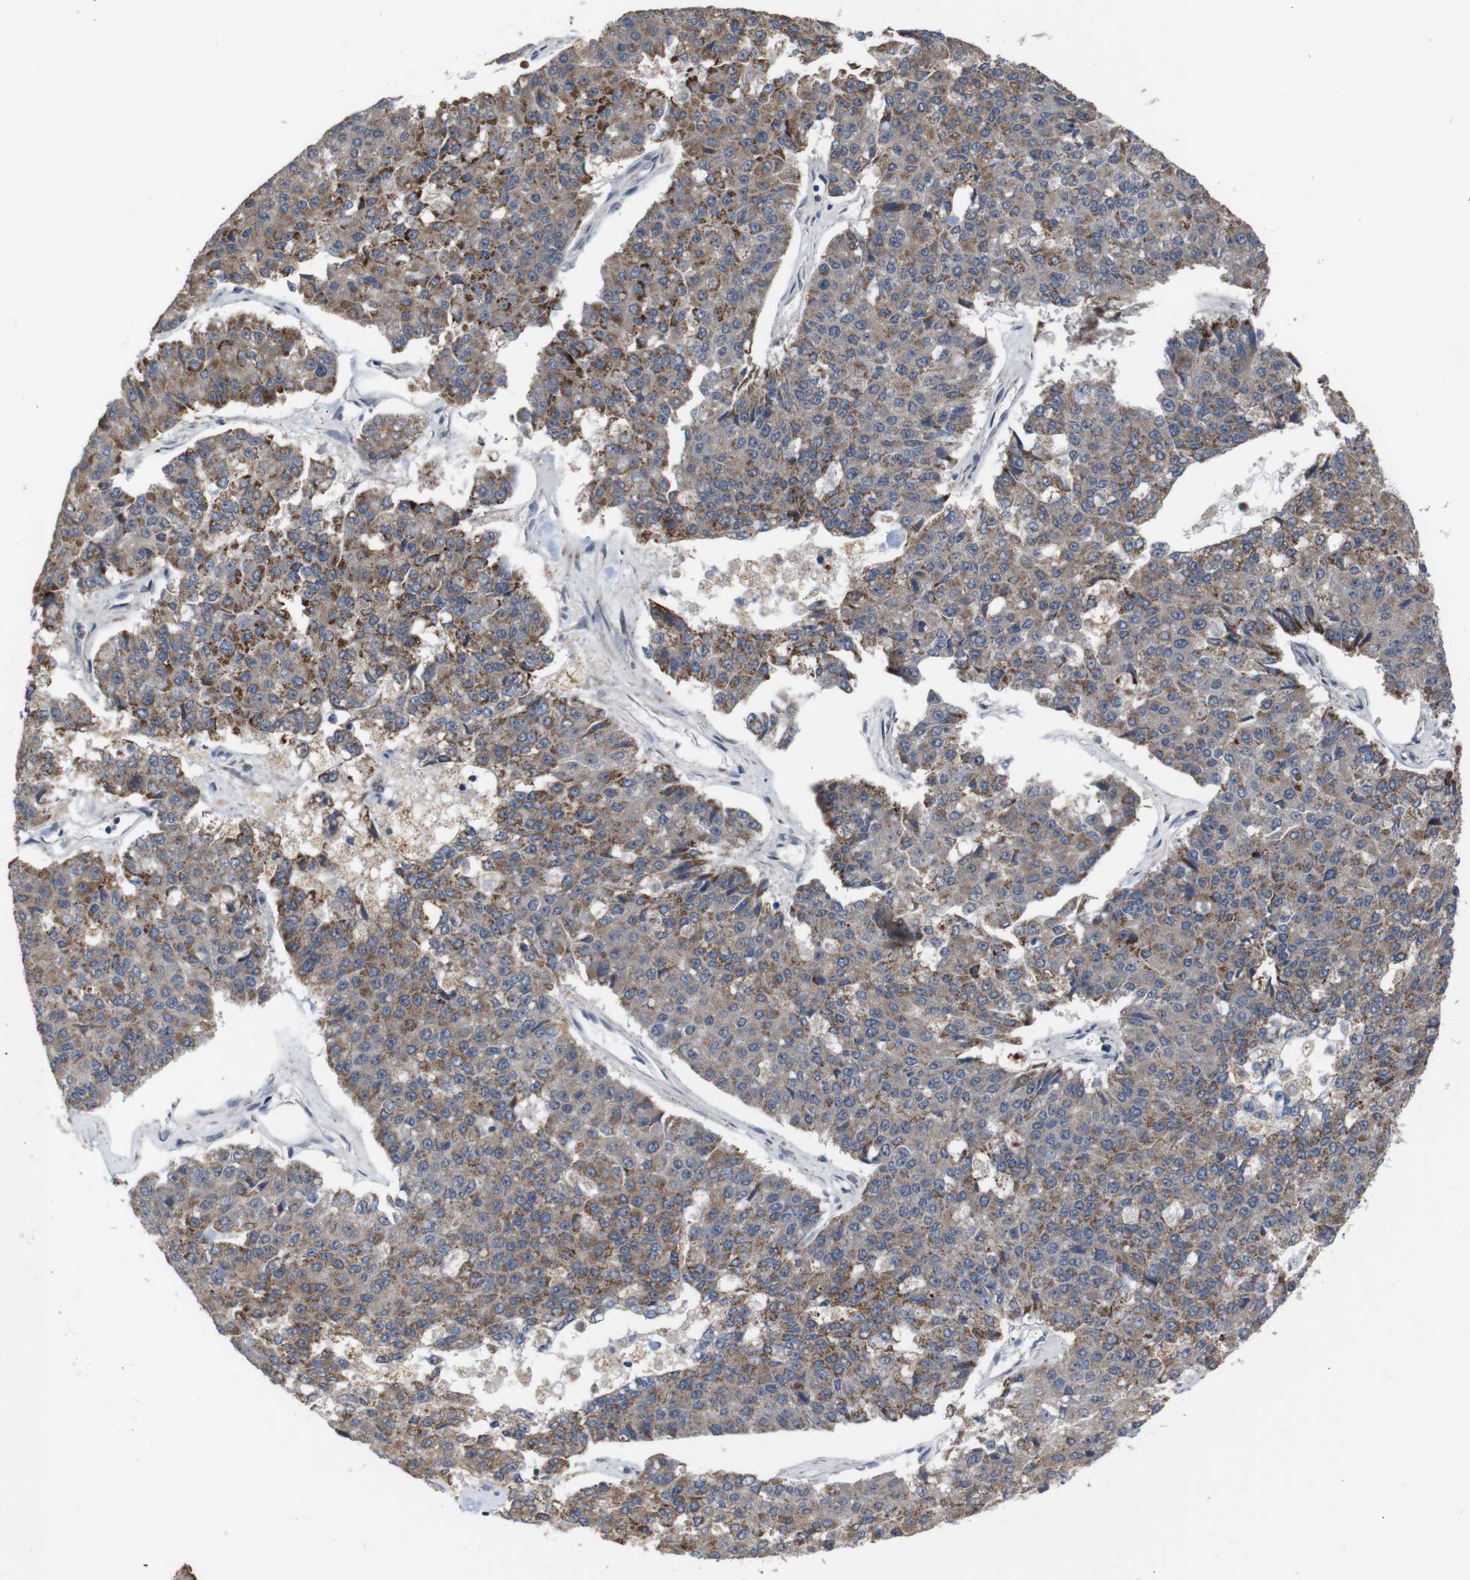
{"staining": {"intensity": "strong", "quantity": "<25%", "location": "cytoplasmic/membranous"}, "tissue": "pancreatic cancer", "cell_type": "Tumor cells", "image_type": "cancer", "snomed": [{"axis": "morphology", "description": "Adenocarcinoma, NOS"}, {"axis": "topography", "description": "Pancreas"}], "caption": "Pancreatic cancer tissue displays strong cytoplasmic/membranous staining in approximately <25% of tumor cells, visualized by immunohistochemistry.", "gene": "ATP7B", "patient": {"sex": "male", "age": 50}}